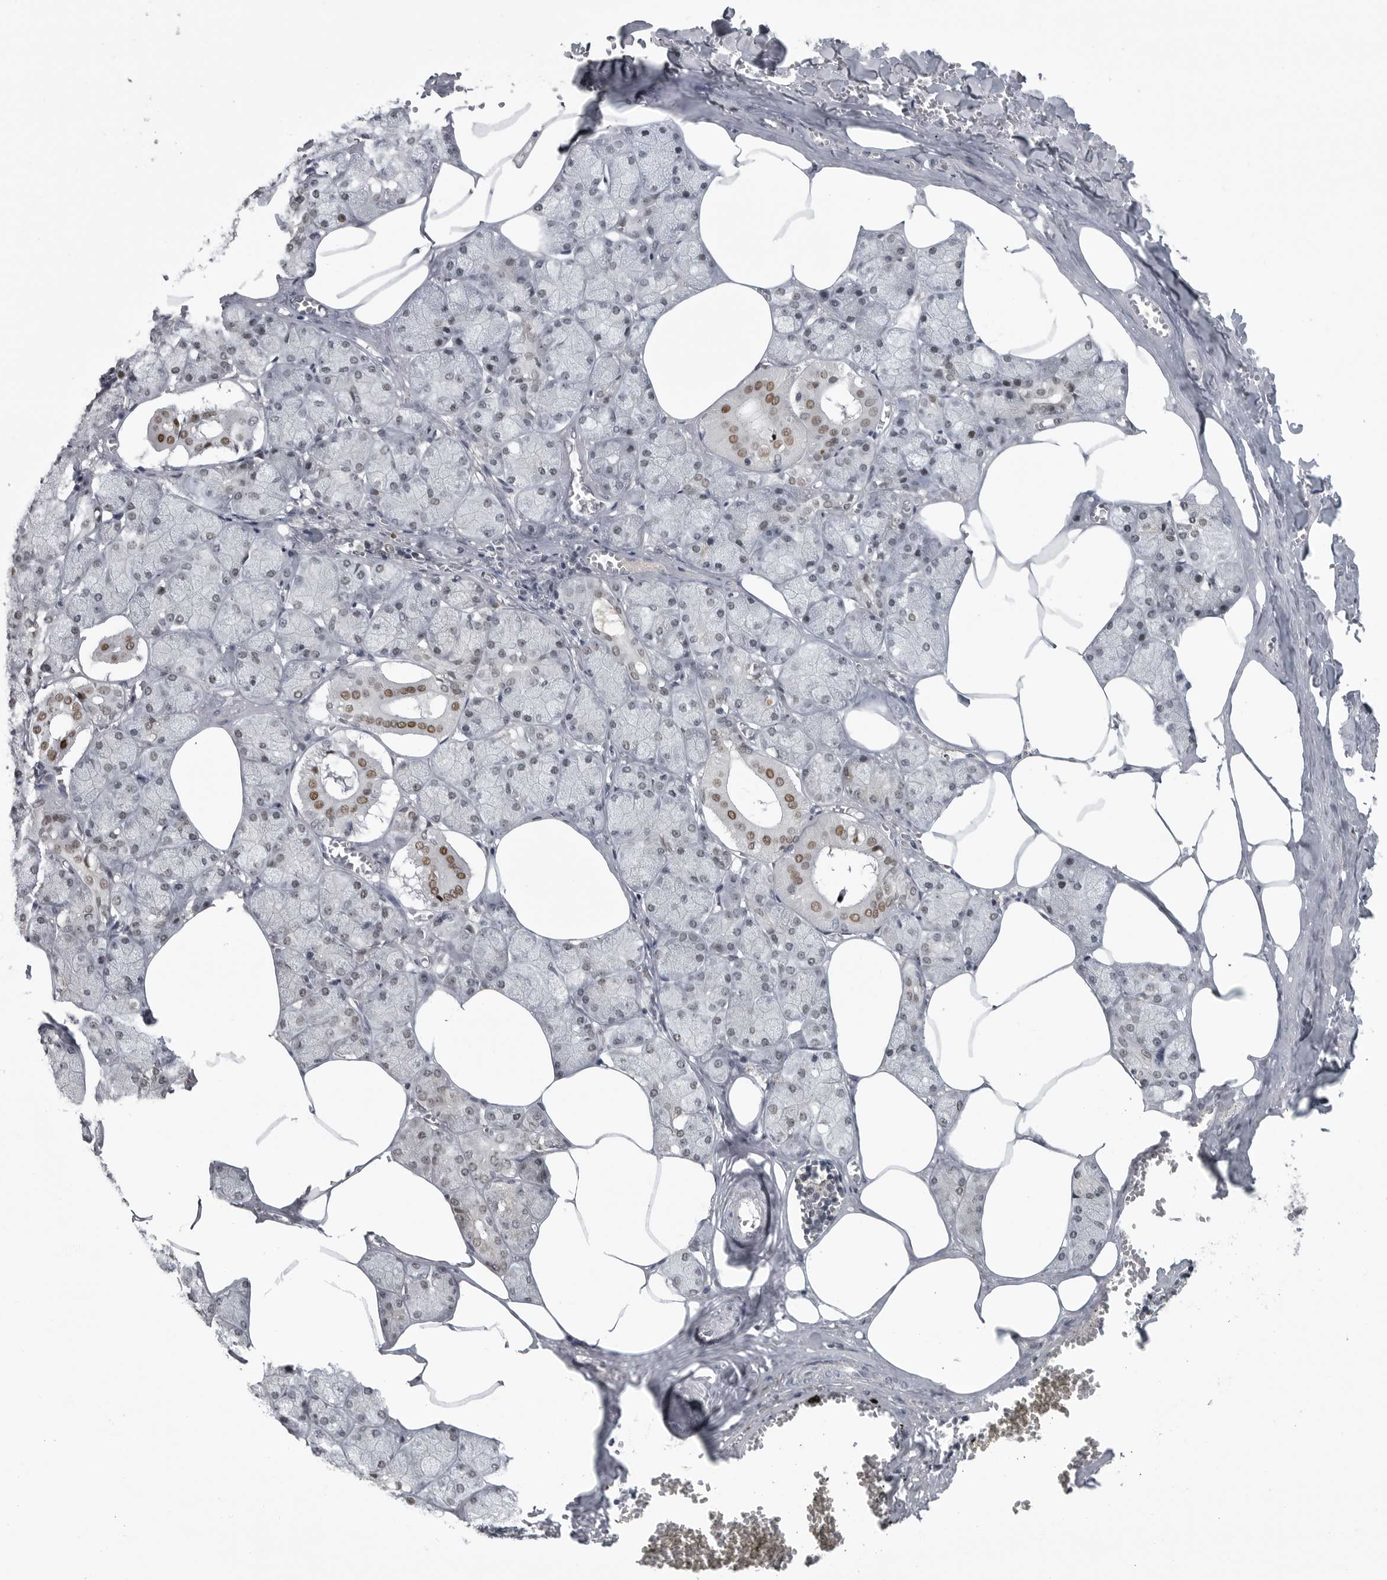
{"staining": {"intensity": "moderate", "quantity": "25%-75%", "location": "nuclear"}, "tissue": "salivary gland", "cell_type": "Glandular cells", "image_type": "normal", "snomed": [{"axis": "morphology", "description": "Normal tissue, NOS"}, {"axis": "topography", "description": "Salivary gland"}], "caption": "Immunohistochemical staining of unremarkable human salivary gland exhibits moderate nuclear protein positivity in about 25%-75% of glandular cells. (Brightfield microscopy of DAB IHC at high magnification).", "gene": "C8orf58", "patient": {"sex": "male", "age": 62}}